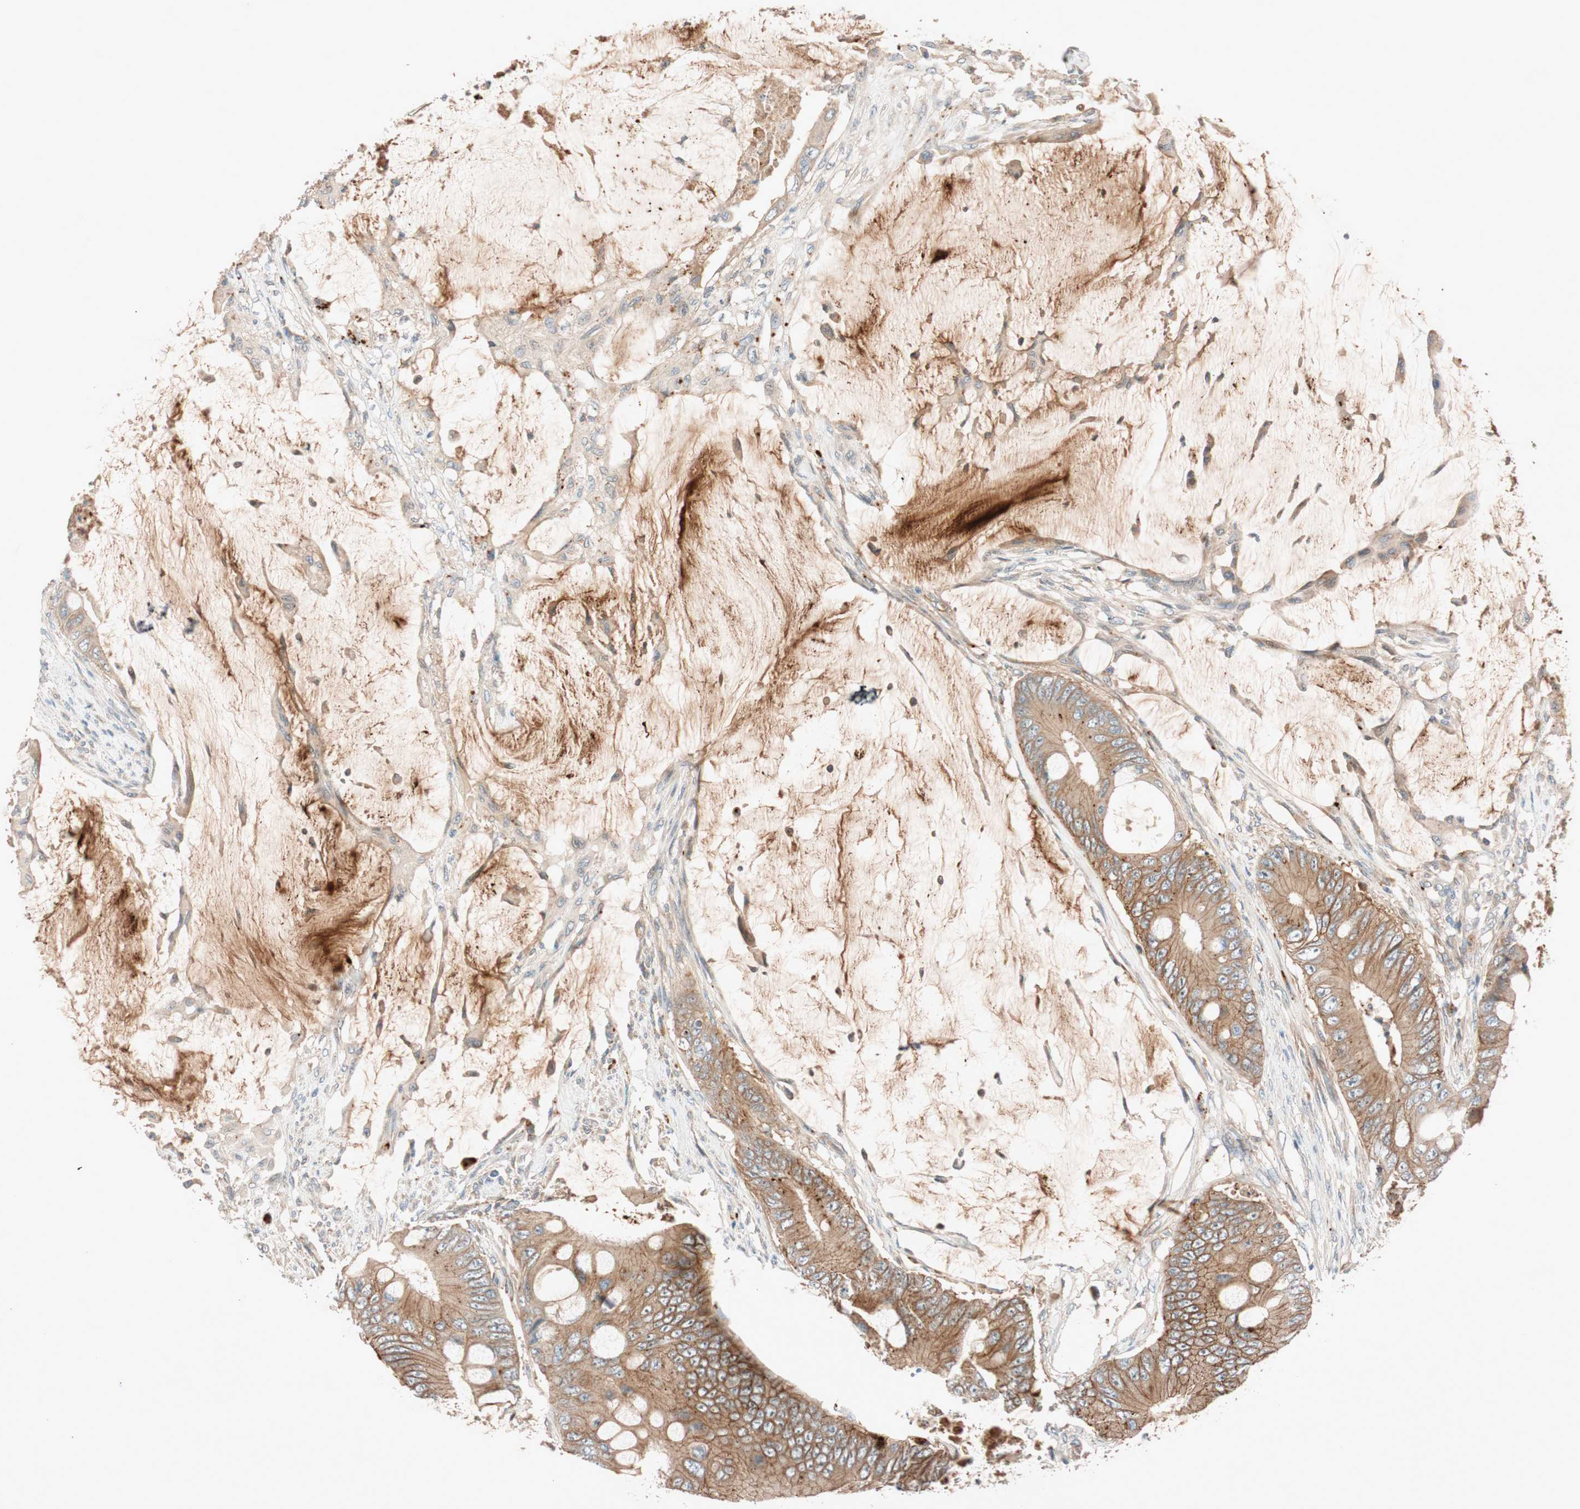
{"staining": {"intensity": "moderate", "quantity": ">75%", "location": "cytoplasmic/membranous"}, "tissue": "colorectal cancer", "cell_type": "Tumor cells", "image_type": "cancer", "snomed": [{"axis": "morphology", "description": "Adenocarcinoma, NOS"}, {"axis": "topography", "description": "Rectum"}], "caption": "Tumor cells display medium levels of moderate cytoplasmic/membranous staining in approximately >75% of cells in adenocarcinoma (colorectal).", "gene": "EPHA6", "patient": {"sex": "female", "age": 77}}